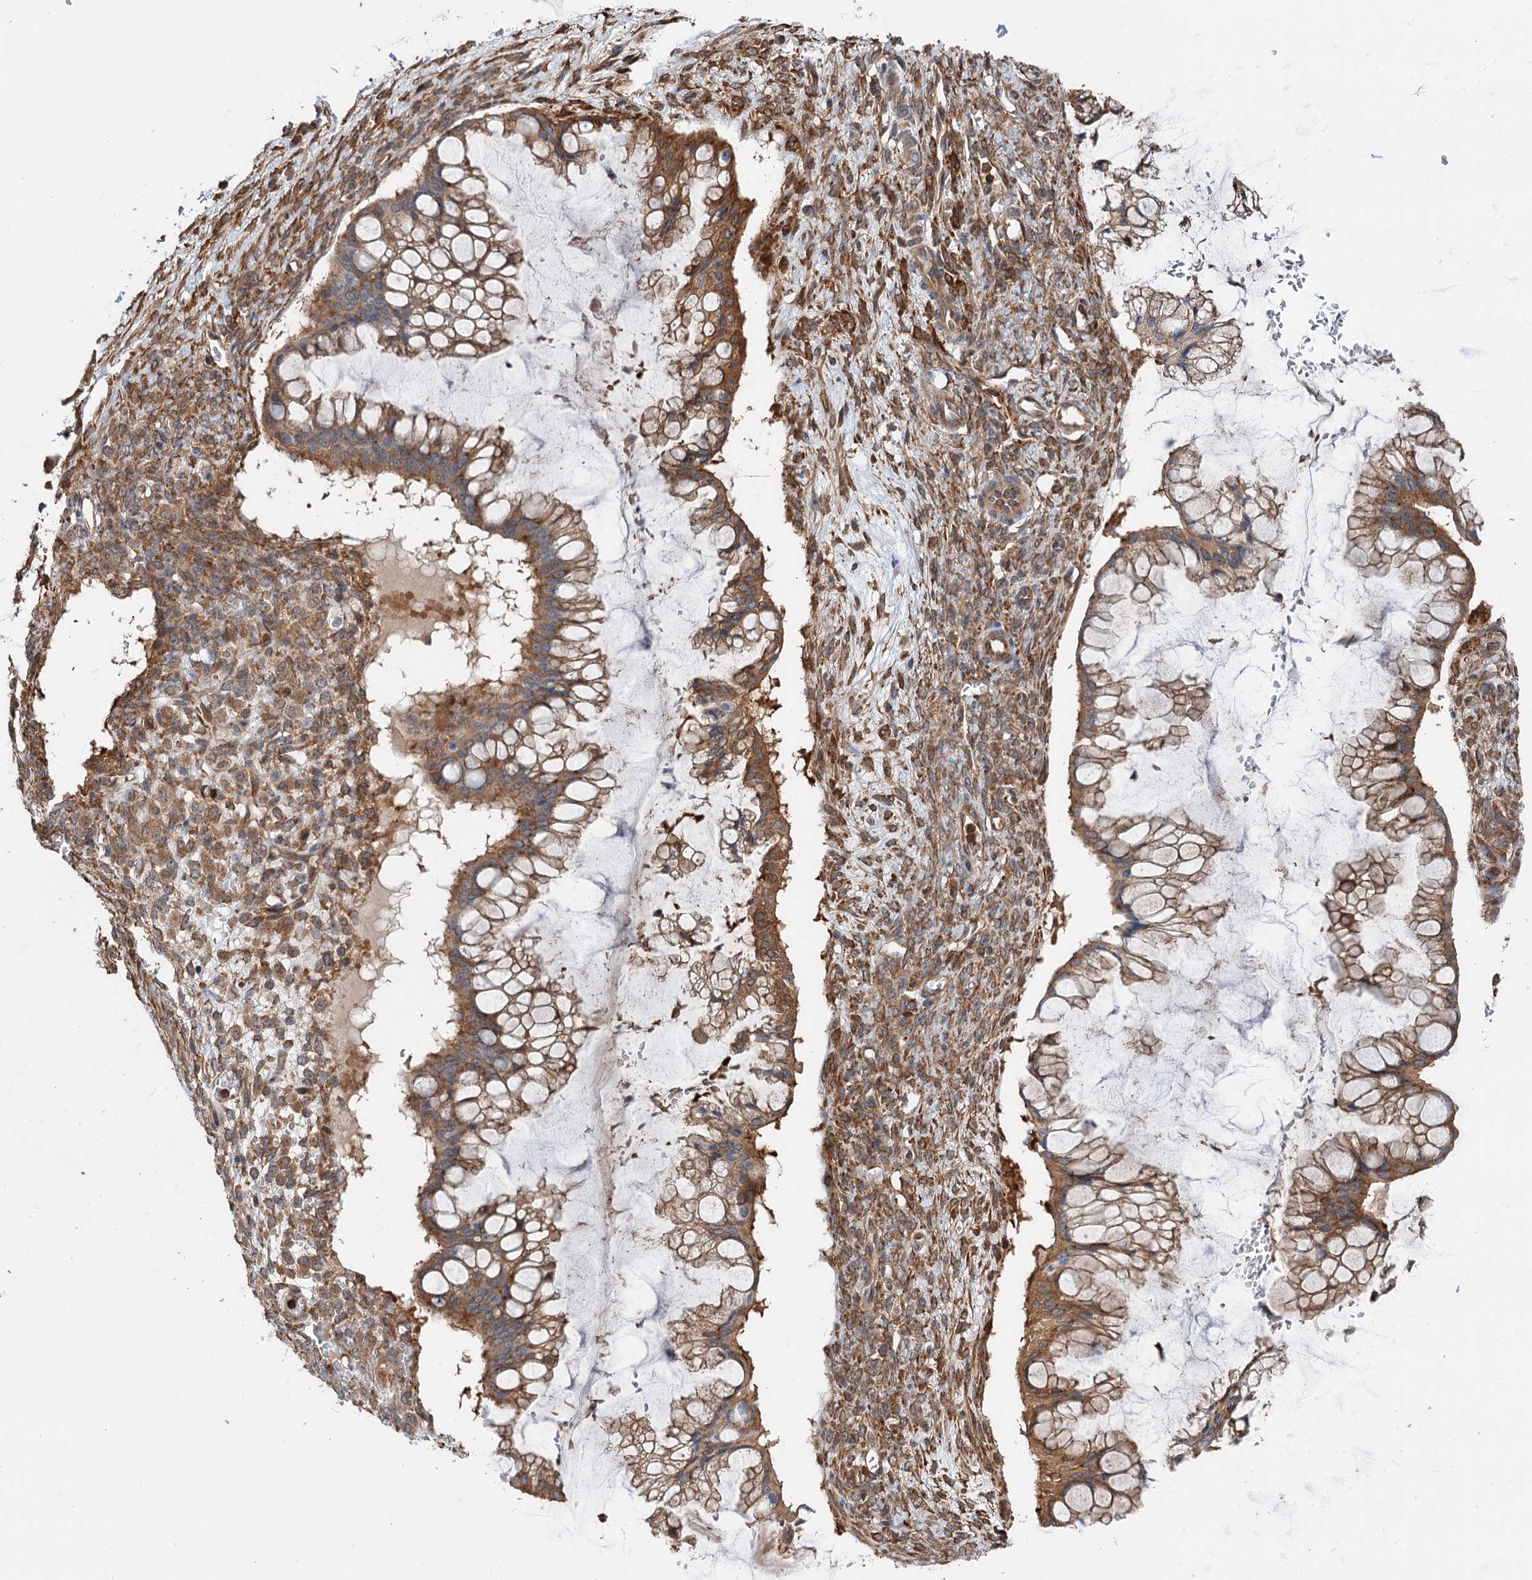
{"staining": {"intensity": "moderate", "quantity": ">75%", "location": "cytoplasmic/membranous"}, "tissue": "ovarian cancer", "cell_type": "Tumor cells", "image_type": "cancer", "snomed": [{"axis": "morphology", "description": "Cystadenocarcinoma, mucinous, NOS"}, {"axis": "topography", "description": "Ovary"}], "caption": "IHC (DAB) staining of ovarian cancer reveals moderate cytoplasmic/membranous protein expression in approximately >75% of tumor cells.", "gene": "PACS1", "patient": {"sex": "female", "age": 73}}